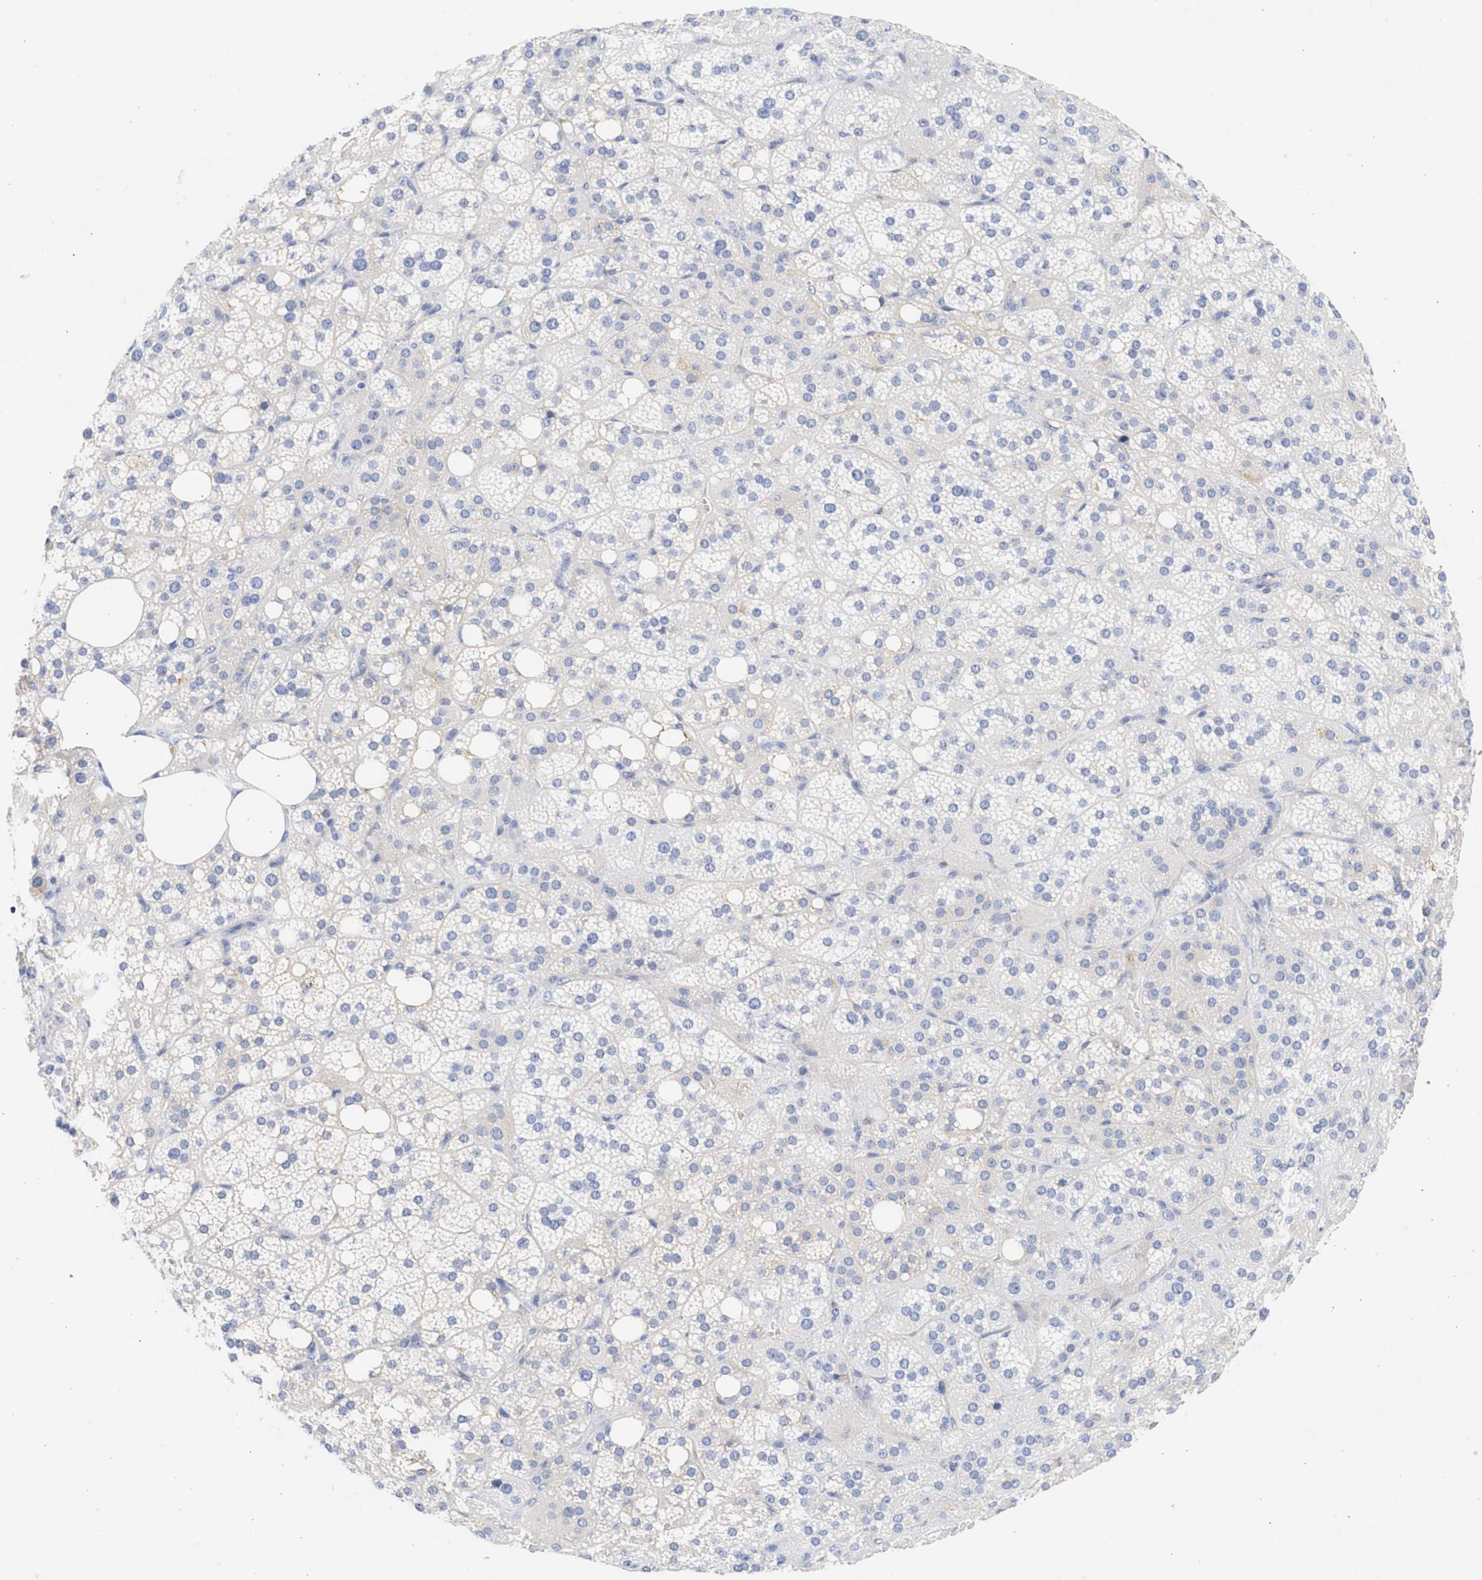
{"staining": {"intensity": "weak", "quantity": "<25%", "location": "cytoplasmic/membranous"}, "tissue": "adrenal gland", "cell_type": "Glandular cells", "image_type": "normal", "snomed": [{"axis": "morphology", "description": "Normal tissue, NOS"}, {"axis": "topography", "description": "Adrenal gland"}], "caption": "The micrograph exhibits no significant positivity in glandular cells of adrenal gland.", "gene": "SPATA3", "patient": {"sex": "female", "age": 59}}